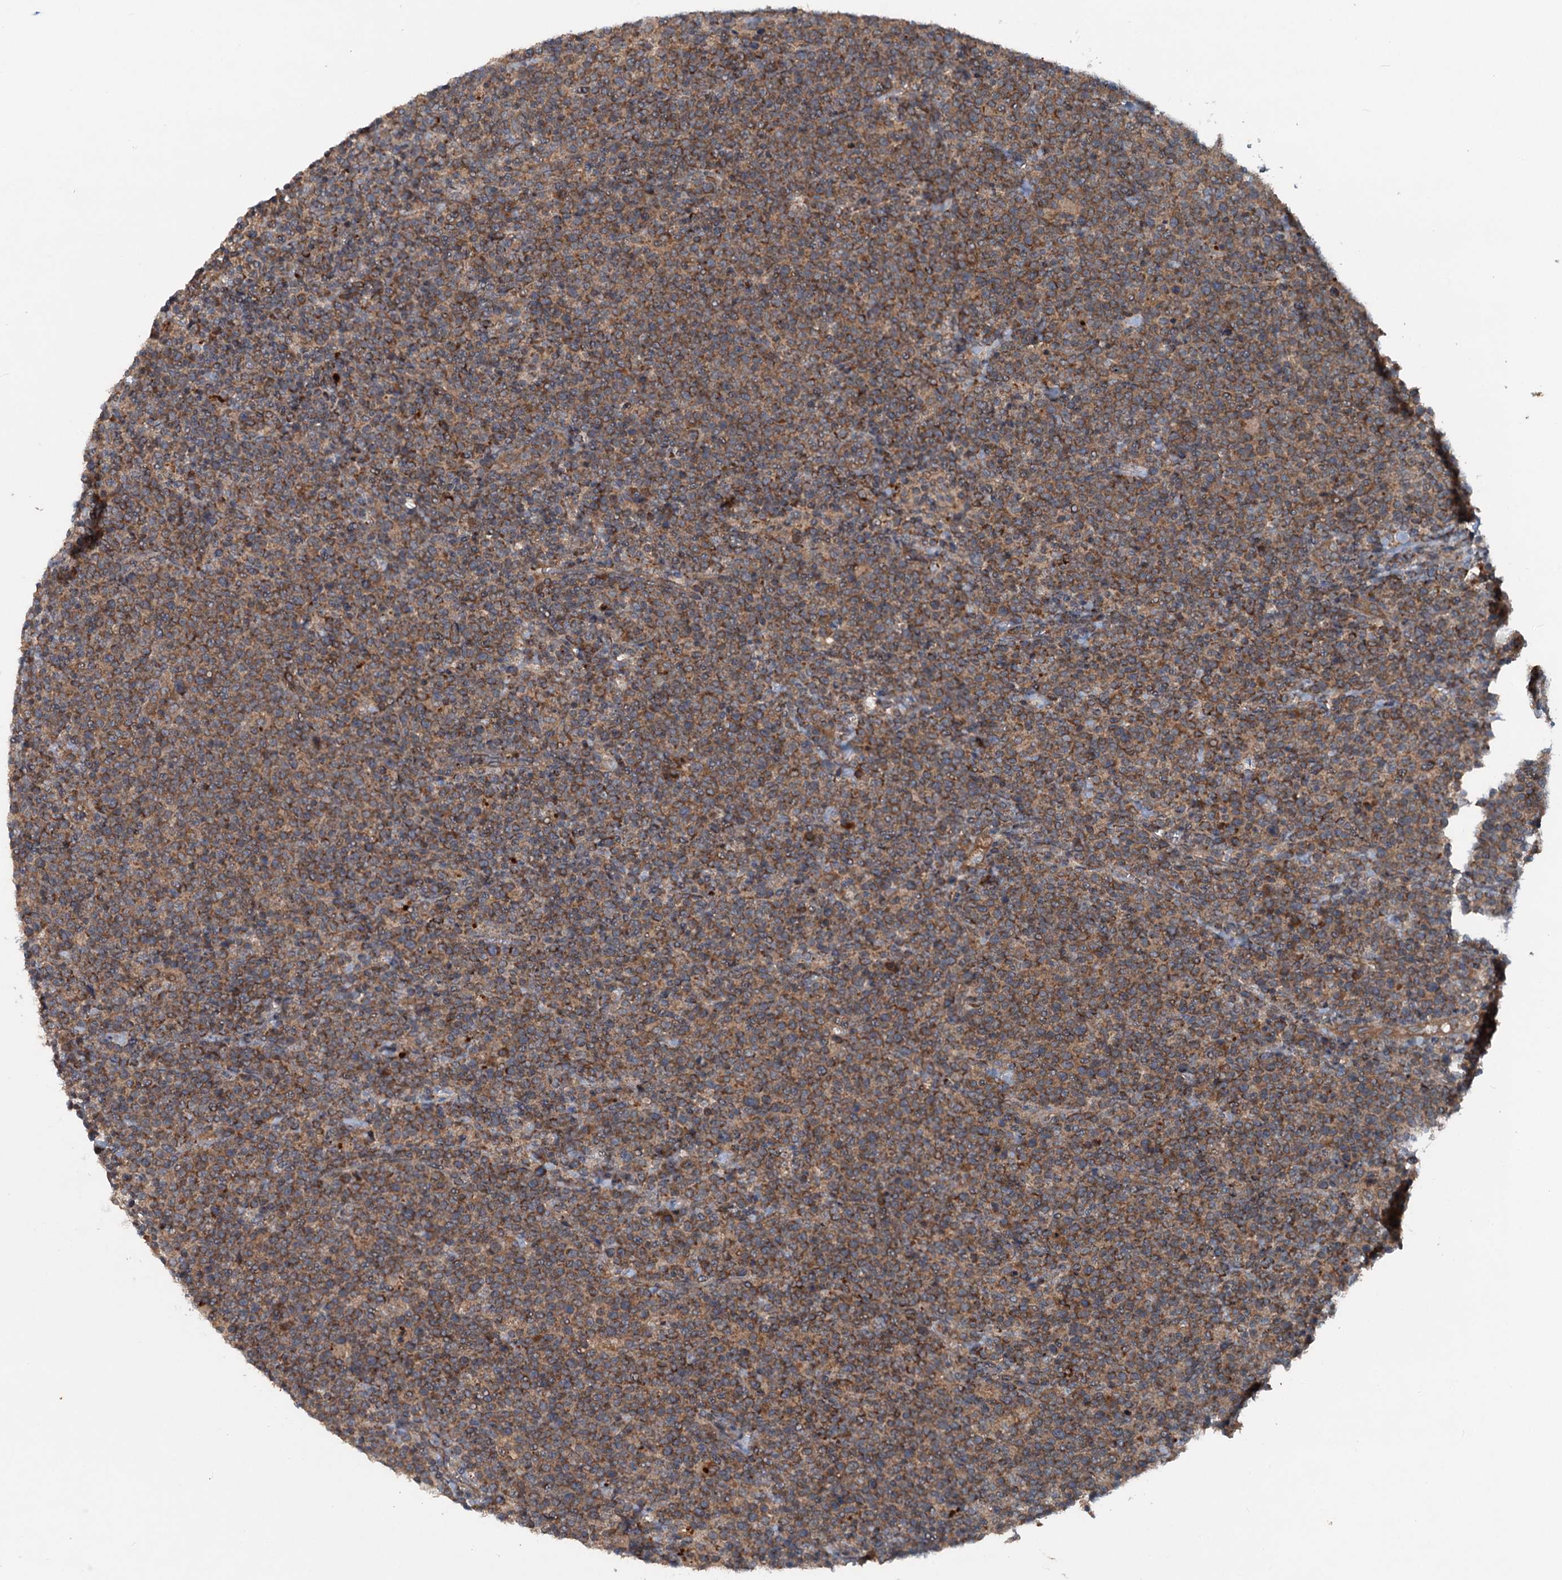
{"staining": {"intensity": "moderate", "quantity": ">75%", "location": "cytoplasmic/membranous"}, "tissue": "lymphoma", "cell_type": "Tumor cells", "image_type": "cancer", "snomed": [{"axis": "morphology", "description": "Malignant lymphoma, non-Hodgkin's type, High grade"}, {"axis": "topography", "description": "Lymph node"}], "caption": "Immunohistochemical staining of lymphoma shows medium levels of moderate cytoplasmic/membranous staining in approximately >75% of tumor cells. (DAB IHC, brown staining for protein, blue staining for nuclei).", "gene": "N4BP2L2", "patient": {"sex": "male", "age": 61}}